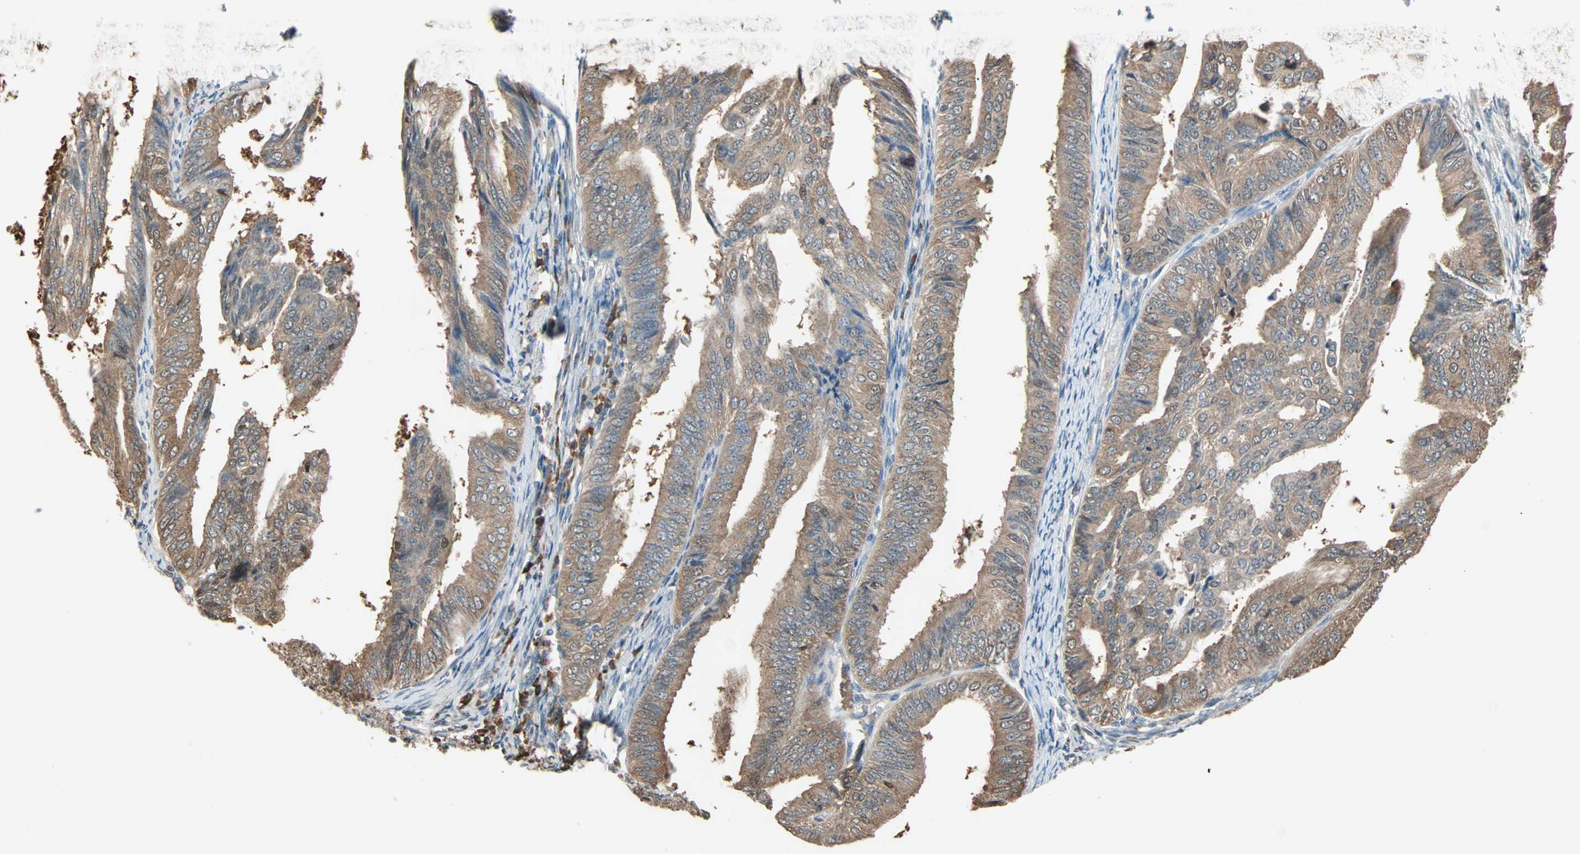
{"staining": {"intensity": "moderate", "quantity": ">75%", "location": "cytoplasmic/membranous"}, "tissue": "endometrial cancer", "cell_type": "Tumor cells", "image_type": "cancer", "snomed": [{"axis": "morphology", "description": "Adenocarcinoma, NOS"}, {"axis": "topography", "description": "Endometrium"}], "caption": "Immunohistochemistry photomicrograph of neoplastic tissue: human endometrial cancer (adenocarcinoma) stained using immunohistochemistry (IHC) displays medium levels of moderate protein expression localized specifically in the cytoplasmic/membranous of tumor cells, appearing as a cytoplasmic/membranous brown color.", "gene": "PRDX1", "patient": {"sex": "female", "age": 58}}